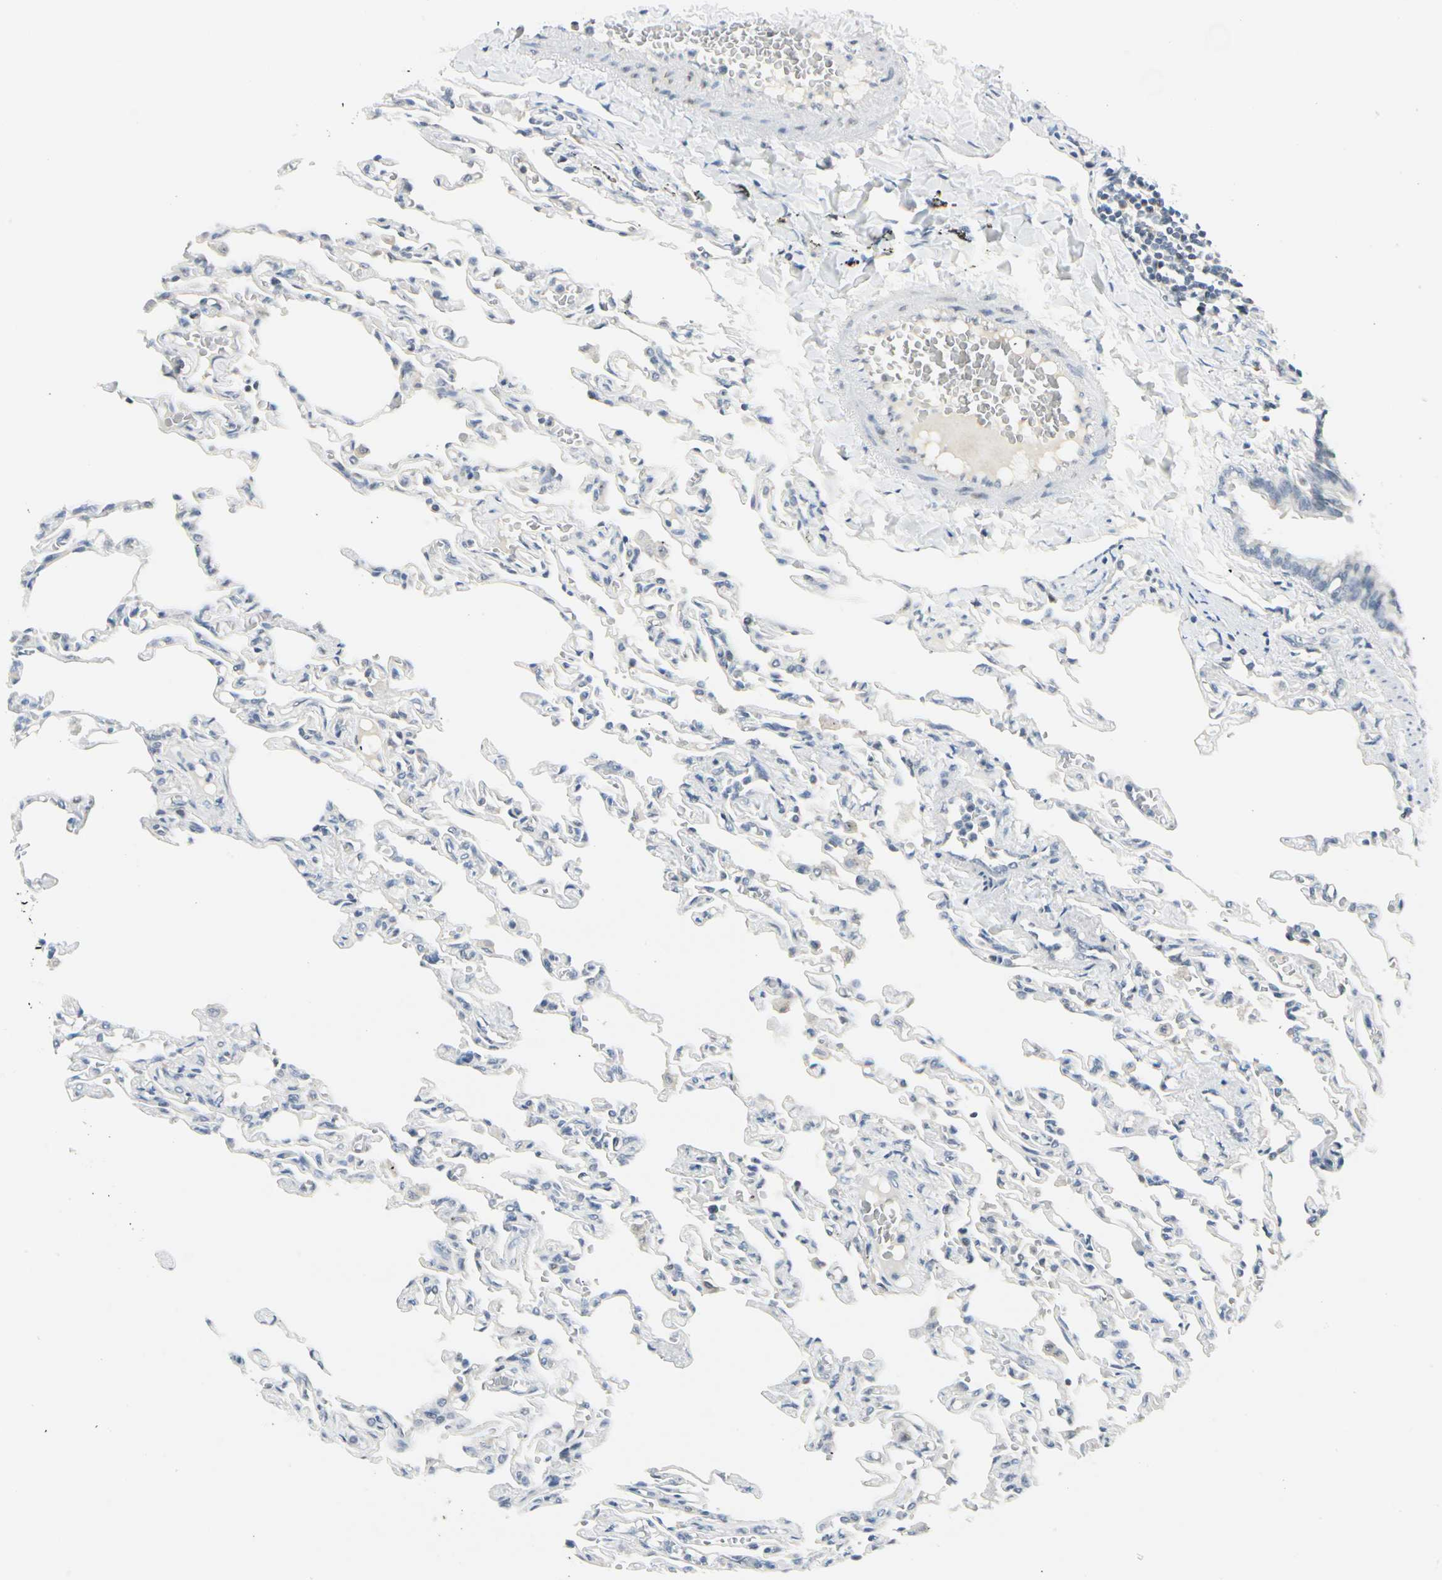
{"staining": {"intensity": "negative", "quantity": "none", "location": "none"}, "tissue": "lung", "cell_type": "Alveolar cells", "image_type": "normal", "snomed": [{"axis": "morphology", "description": "Normal tissue, NOS"}, {"axis": "topography", "description": "Lung"}], "caption": "Immunohistochemistry image of benign human lung stained for a protein (brown), which shows no expression in alveolar cells.", "gene": "ZSCAN1", "patient": {"sex": "male", "age": 21}}